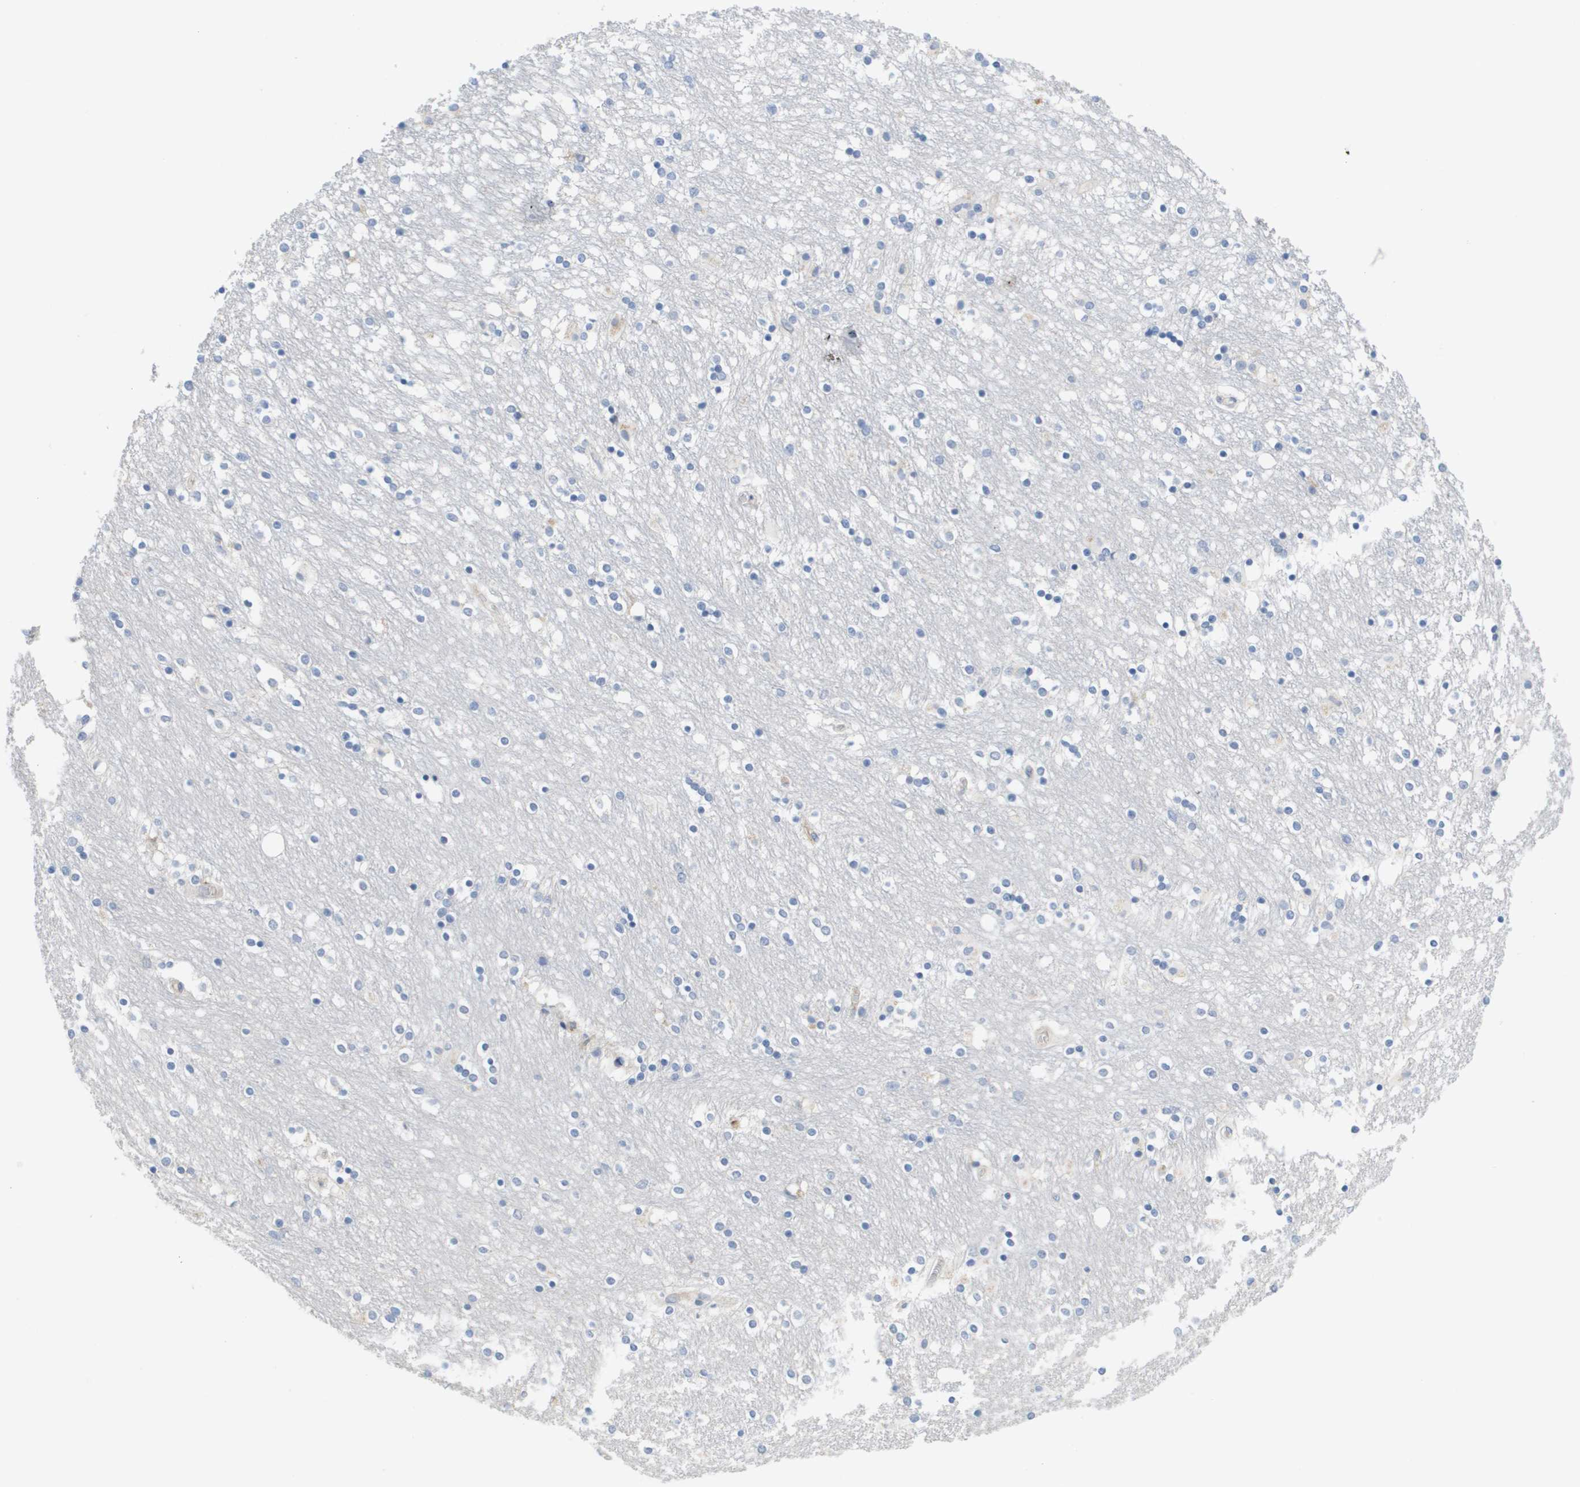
{"staining": {"intensity": "moderate", "quantity": "<25%", "location": "cytoplasmic/membranous"}, "tissue": "caudate", "cell_type": "Glial cells", "image_type": "normal", "snomed": [{"axis": "morphology", "description": "Normal tissue, NOS"}, {"axis": "topography", "description": "Lateral ventricle wall"}], "caption": "Moderate cytoplasmic/membranous protein positivity is identified in about <25% of glial cells in caudate. (Stains: DAB in brown, nuclei in blue, Microscopy: brightfield microscopy at high magnification).", "gene": "ANGPT2", "patient": {"sex": "female", "age": 54}}